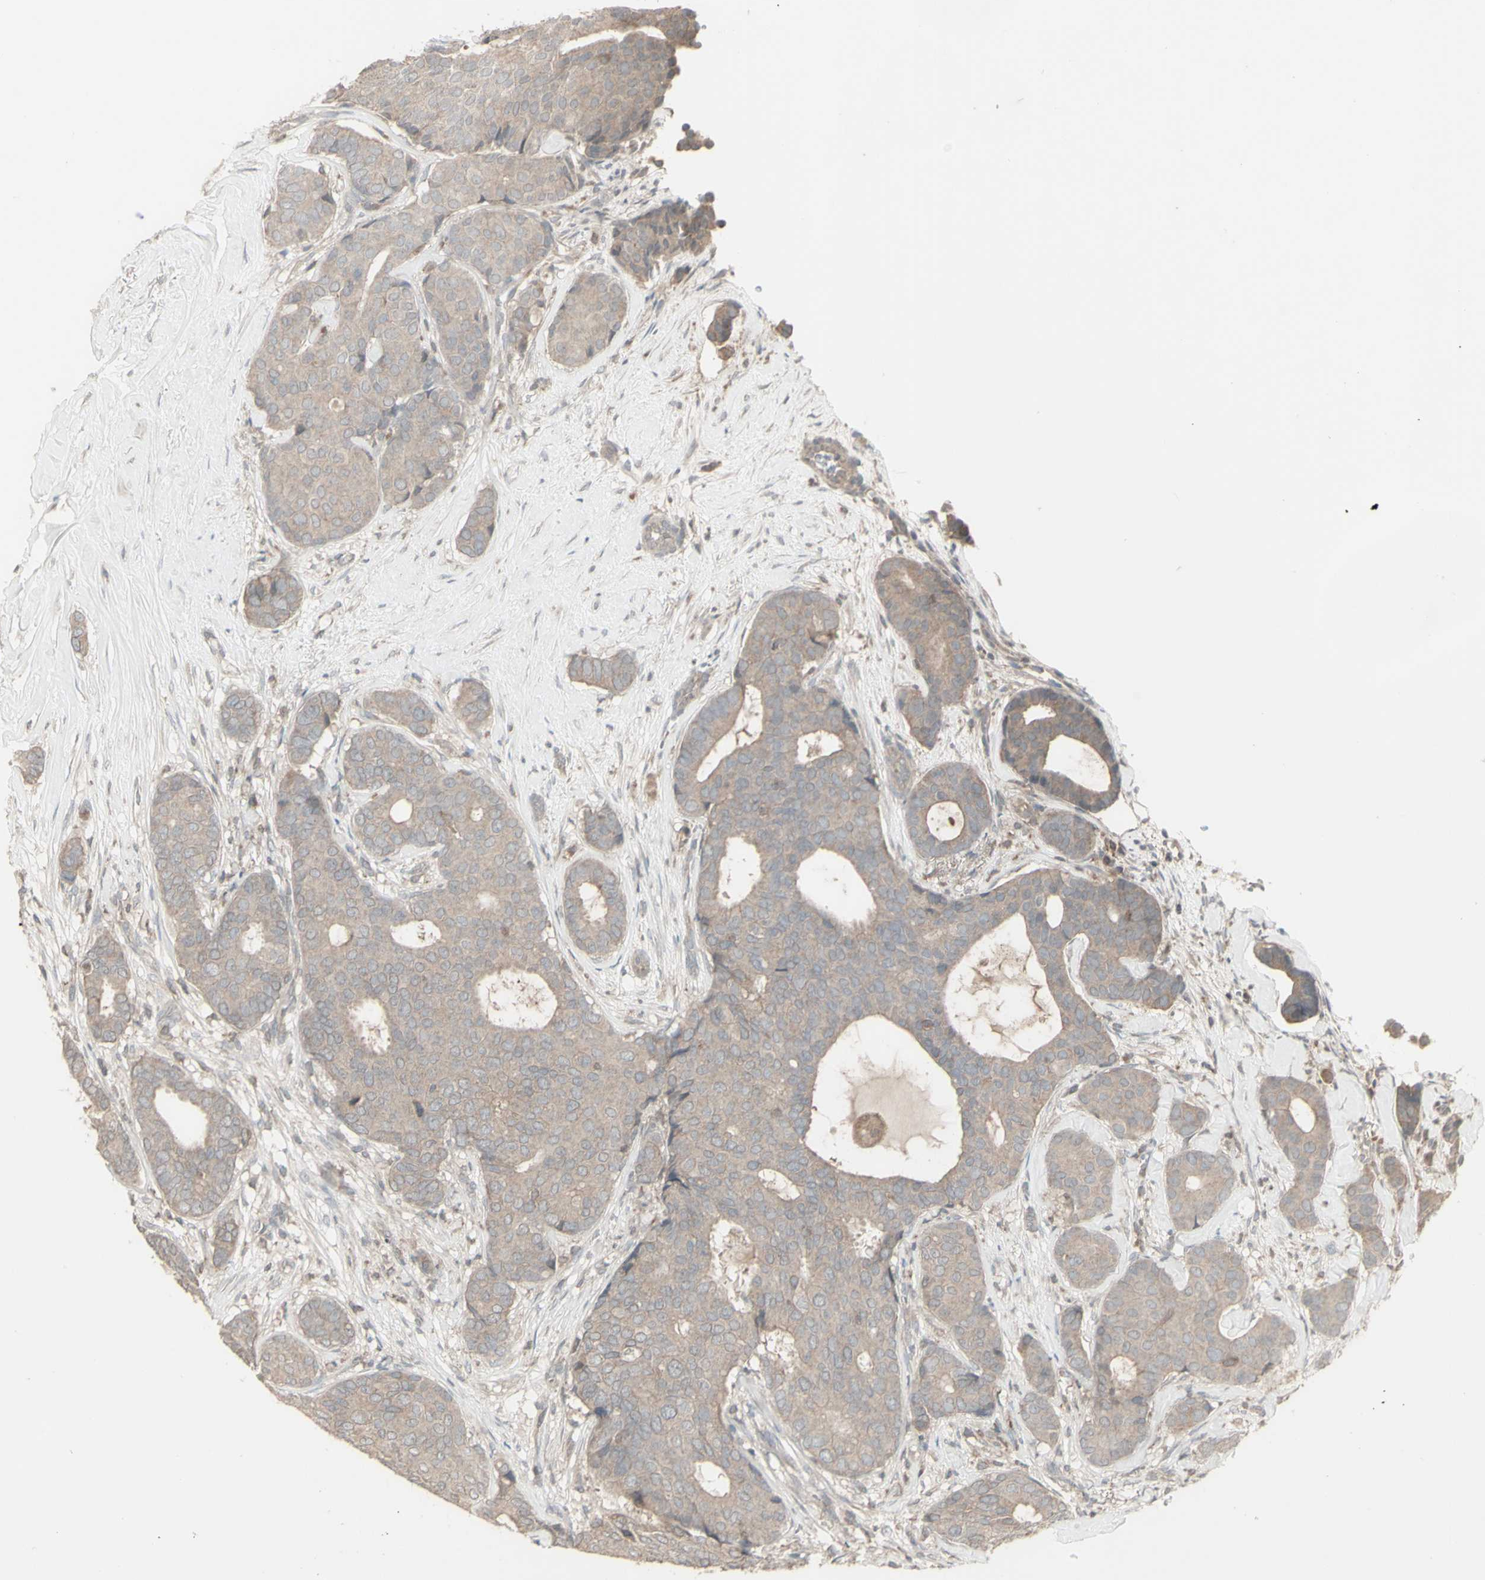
{"staining": {"intensity": "weak", "quantity": ">75%", "location": "cytoplasmic/membranous"}, "tissue": "breast cancer", "cell_type": "Tumor cells", "image_type": "cancer", "snomed": [{"axis": "morphology", "description": "Duct carcinoma"}, {"axis": "topography", "description": "Breast"}], "caption": "There is low levels of weak cytoplasmic/membranous positivity in tumor cells of breast cancer, as demonstrated by immunohistochemical staining (brown color).", "gene": "CSK", "patient": {"sex": "female", "age": 75}}